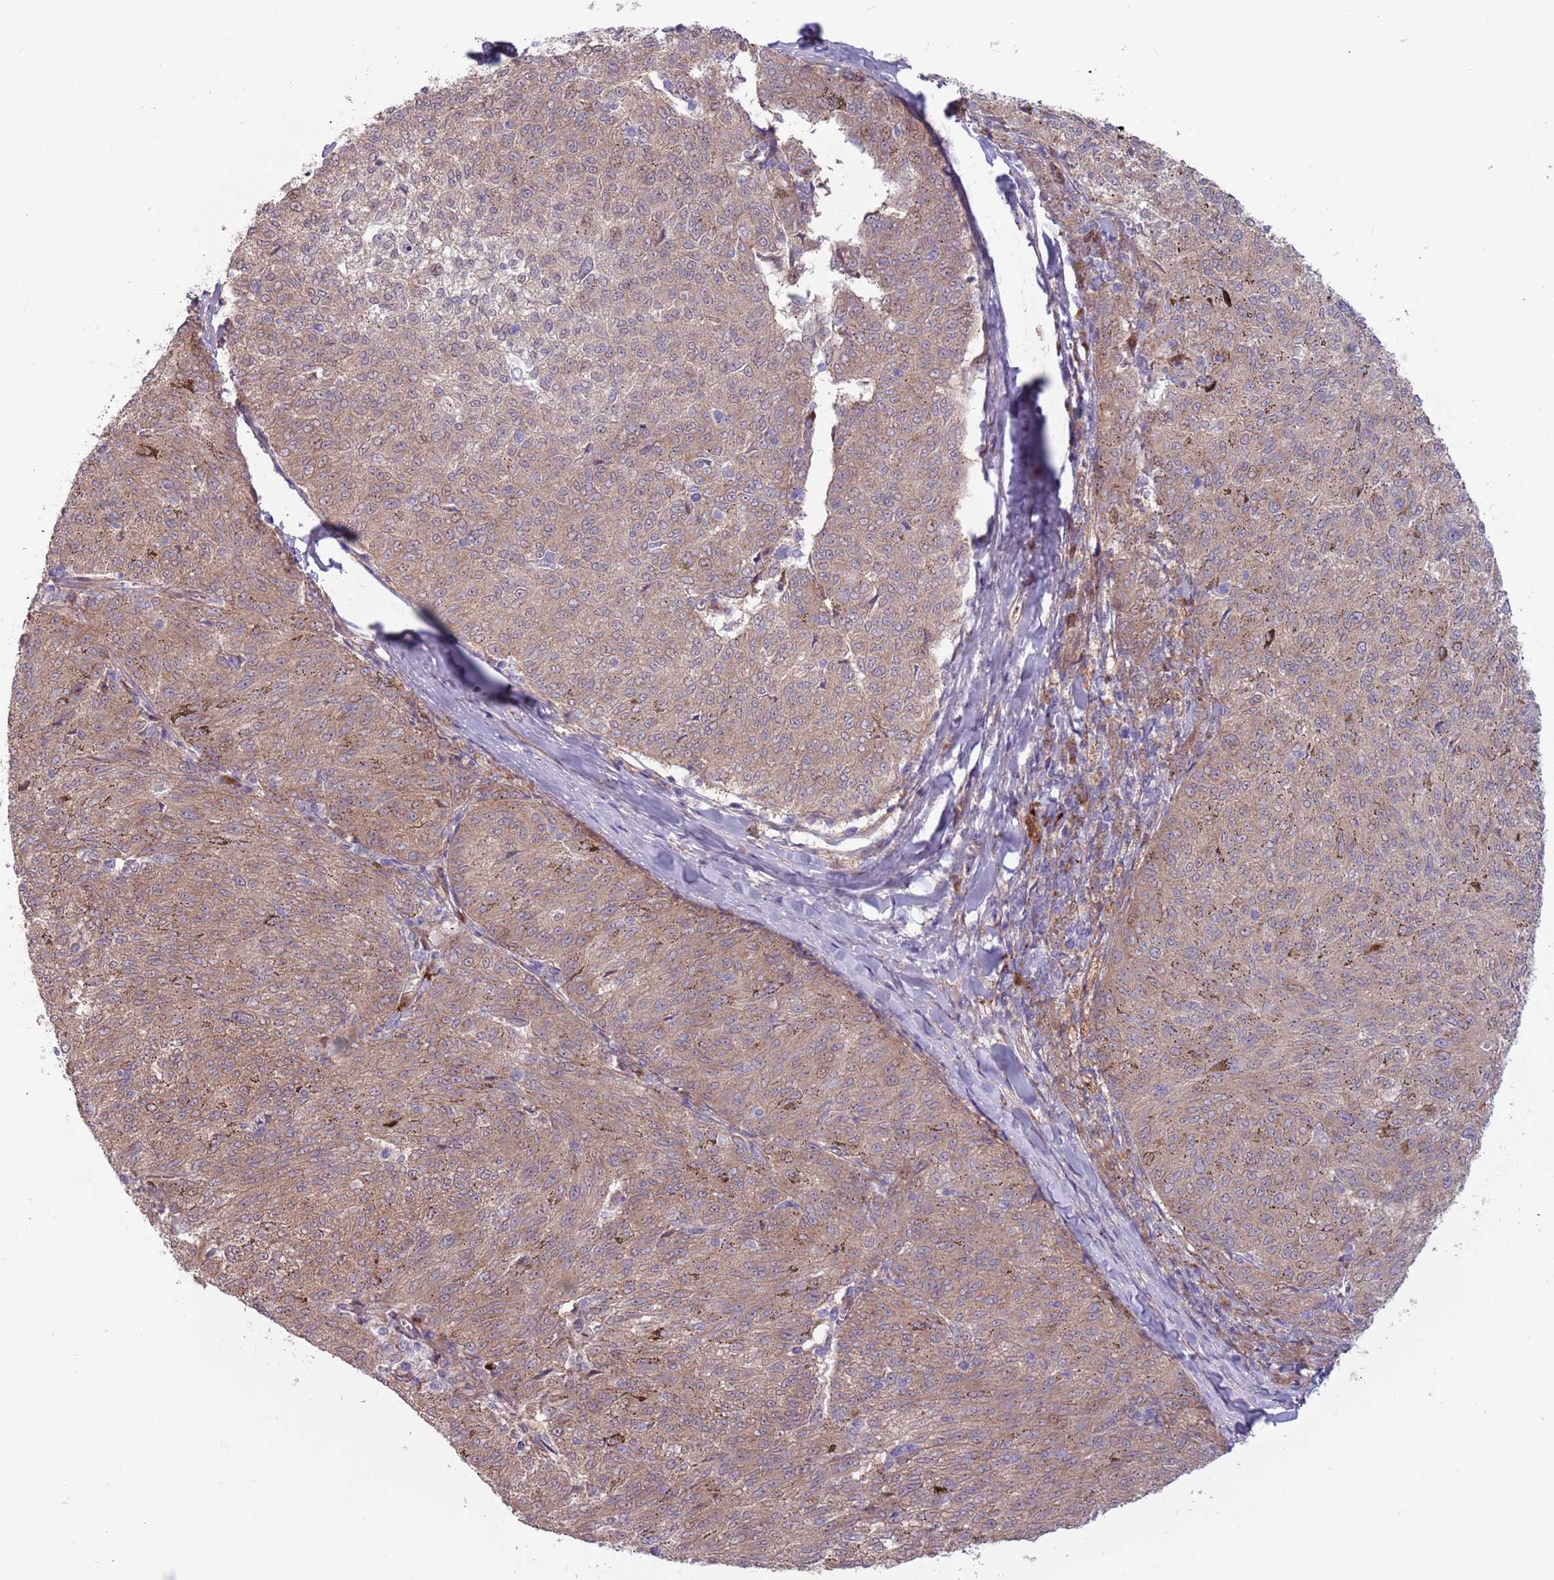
{"staining": {"intensity": "weak", "quantity": ">75%", "location": "cytoplasmic/membranous"}, "tissue": "melanoma", "cell_type": "Tumor cells", "image_type": "cancer", "snomed": [{"axis": "morphology", "description": "Malignant melanoma, NOS"}, {"axis": "topography", "description": "Skin"}], "caption": "The image exhibits staining of melanoma, revealing weak cytoplasmic/membranous protein expression (brown color) within tumor cells. Using DAB (3,3'-diaminobenzidine) (brown) and hematoxylin (blue) stains, captured at high magnification using brightfield microscopy.", "gene": "CCDC150", "patient": {"sex": "female", "age": 72}}